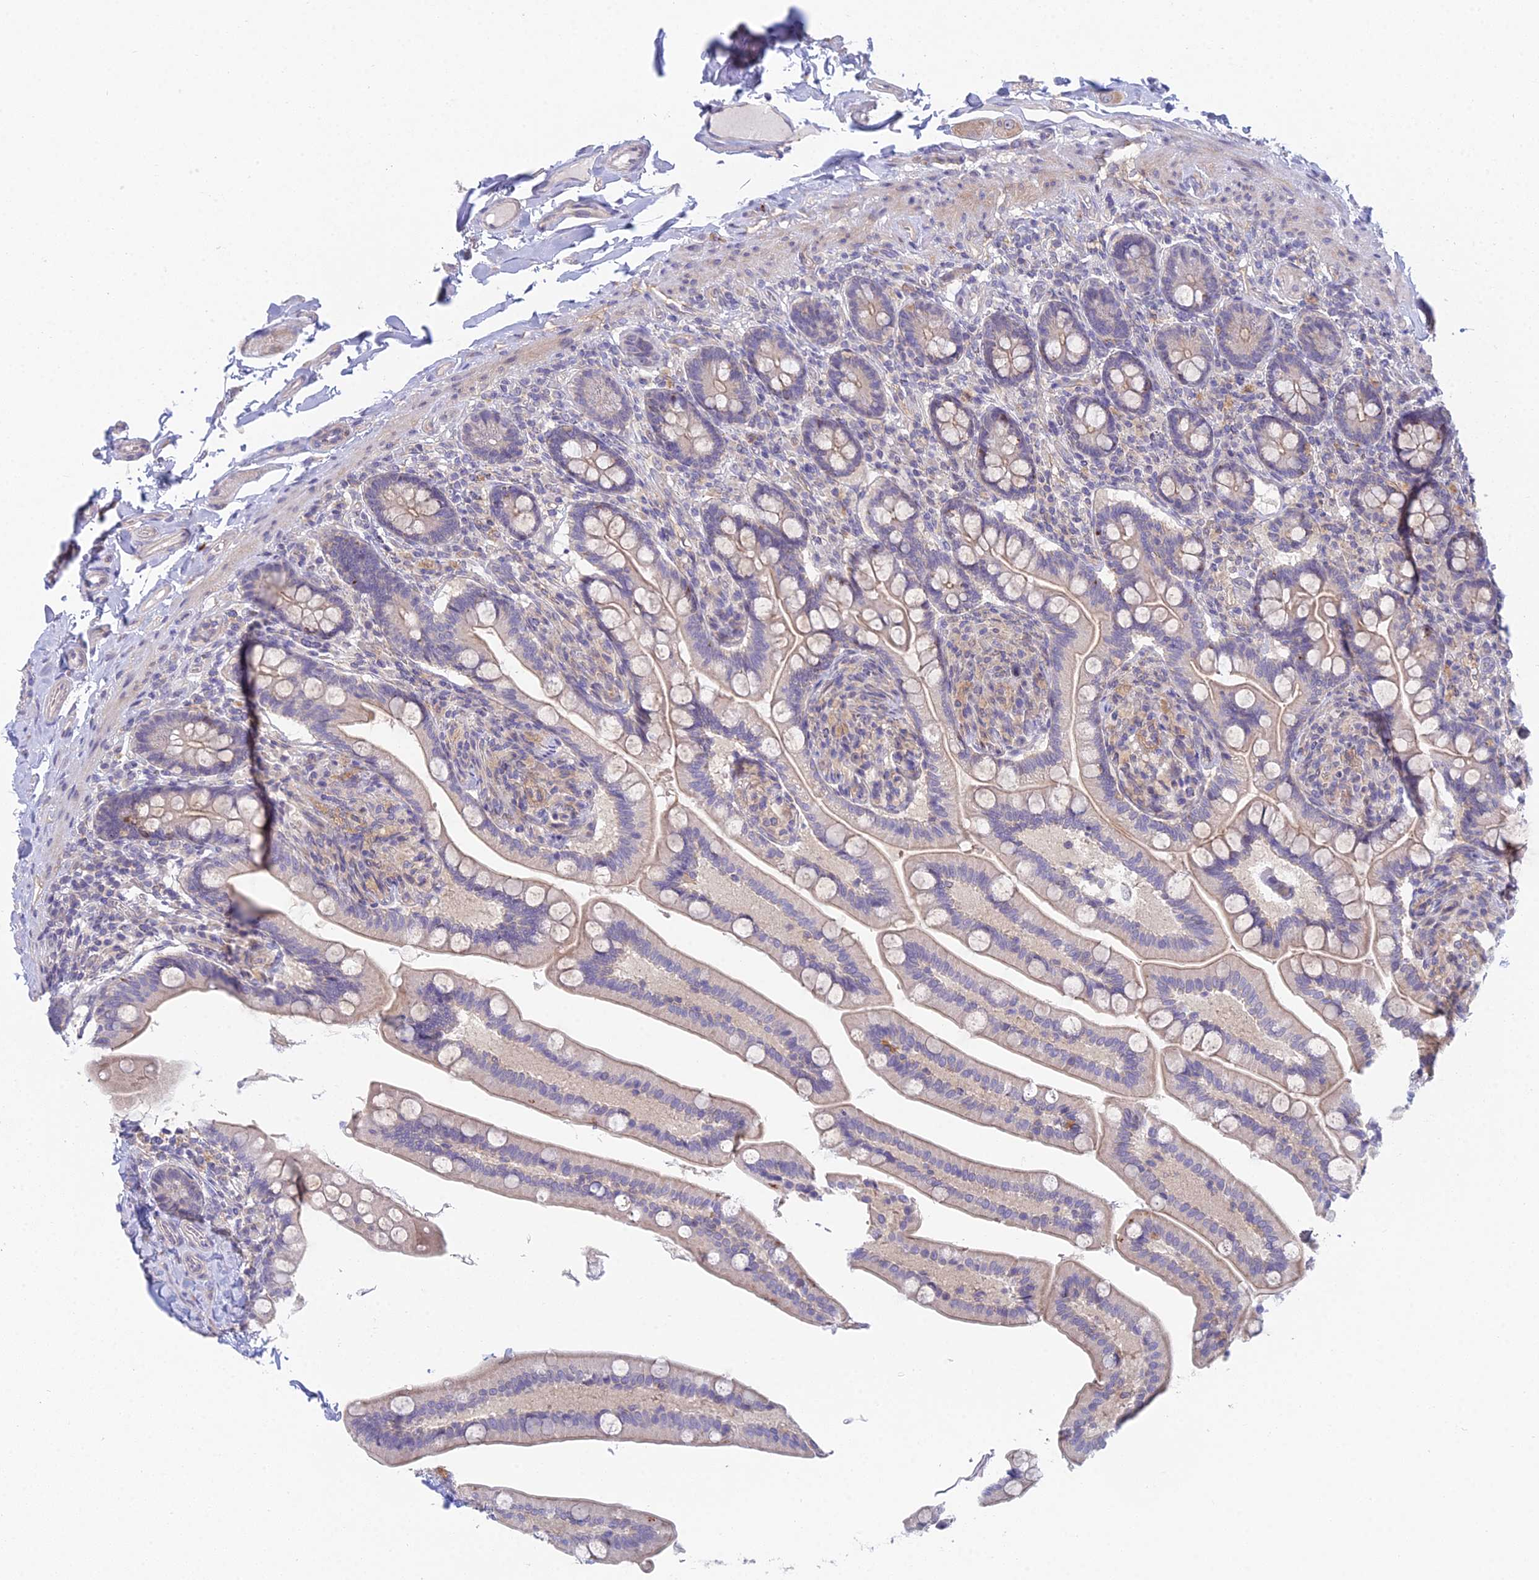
{"staining": {"intensity": "moderate", "quantity": "<25%", "location": "cytoplasmic/membranous"}, "tissue": "small intestine", "cell_type": "Glandular cells", "image_type": "normal", "snomed": [{"axis": "morphology", "description": "Normal tissue, NOS"}, {"axis": "topography", "description": "Small intestine"}], "caption": "Immunohistochemistry (IHC) image of normal human small intestine stained for a protein (brown), which displays low levels of moderate cytoplasmic/membranous expression in approximately <25% of glandular cells.", "gene": "METTL26", "patient": {"sex": "female", "age": 64}}